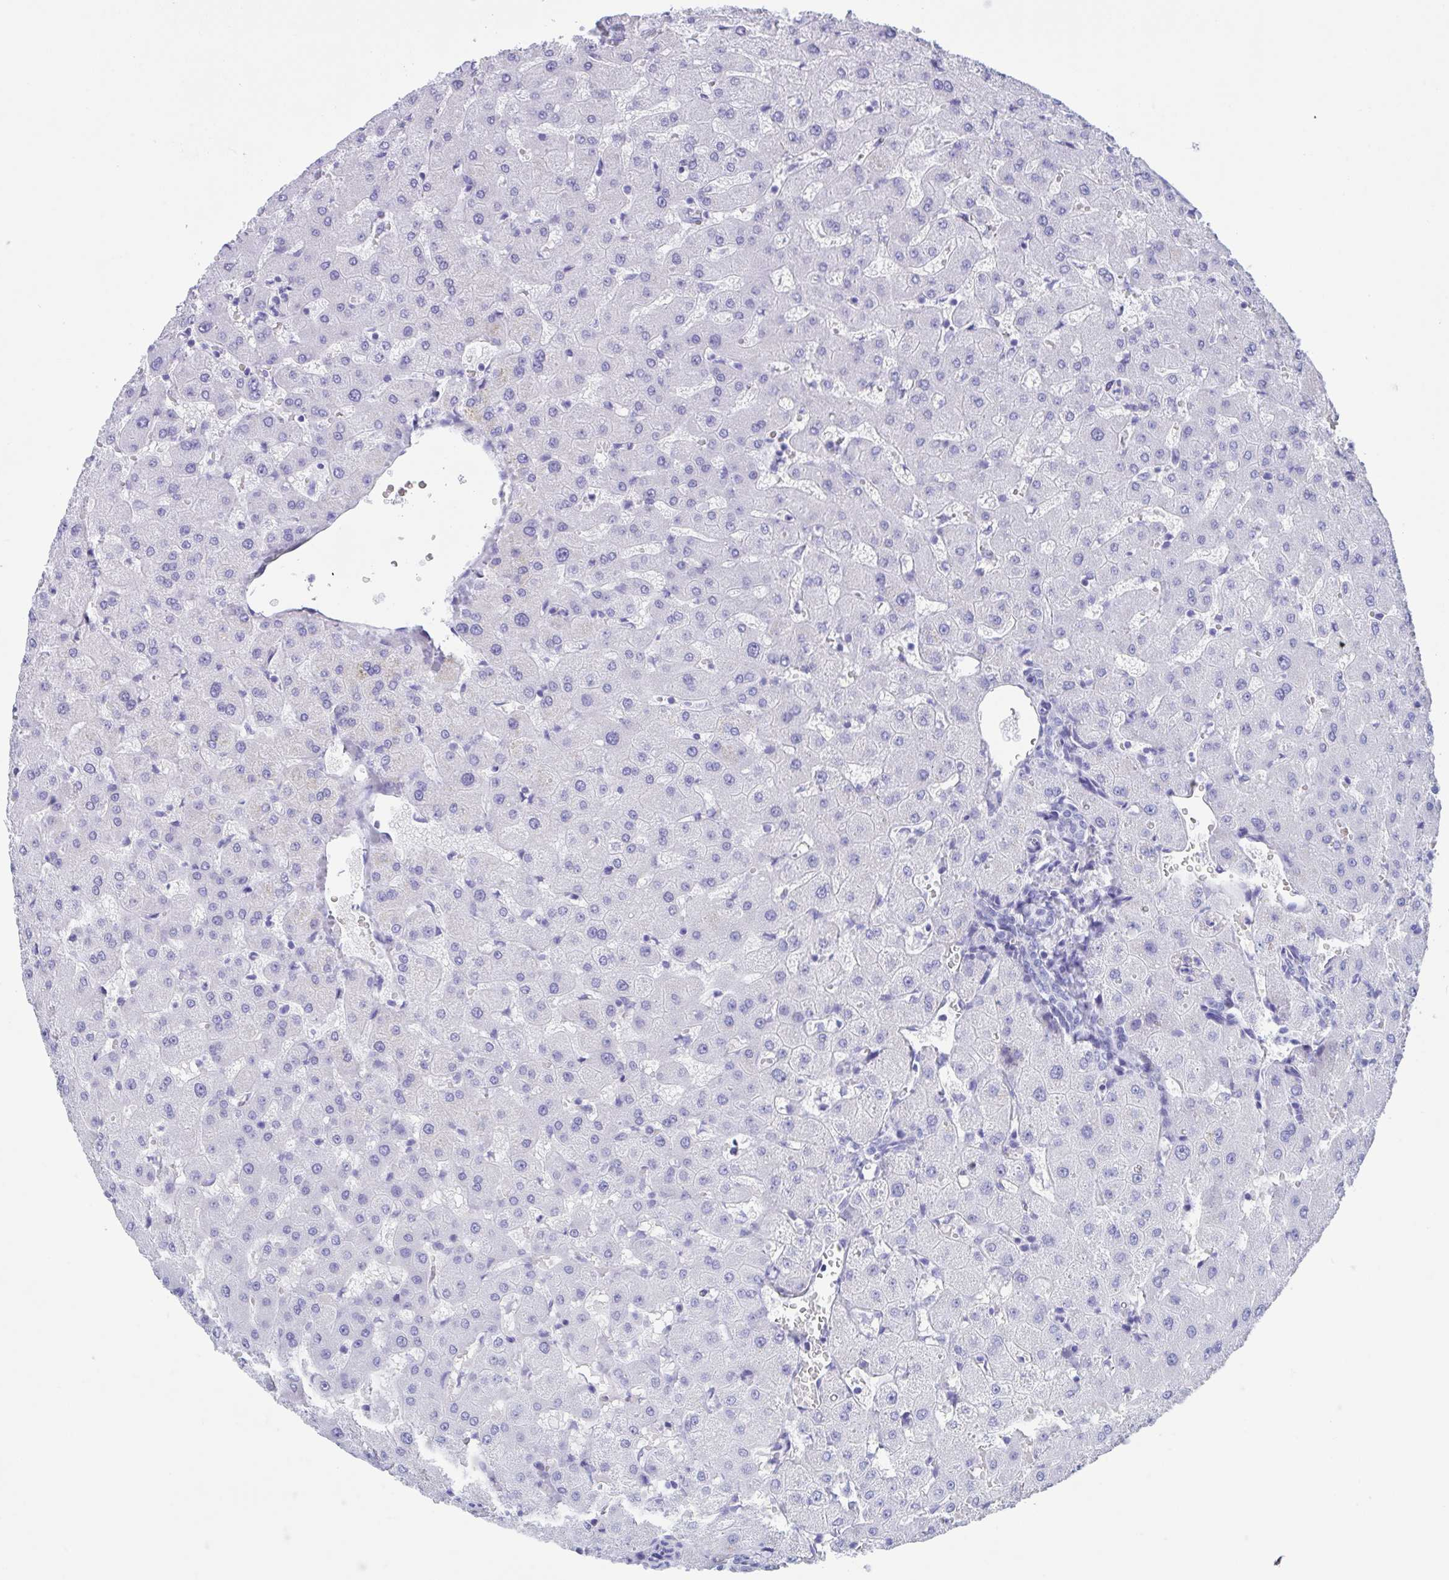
{"staining": {"intensity": "negative", "quantity": "none", "location": "none"}, "tissue": "liver", "cell_type": "Cholangiocytes", "image_type": "normal", "snomed": [{"axis": "morphology", "description": "Normal tissue, NOS"}, {"axis": "topography", "description": "Liver"}], "caption": "This is an immunohistochemistry image of benign liver. There is no positivity in cholangiocytes.", "gene": "ZNF850", "patient": {"sex": "female", "age": 63}}